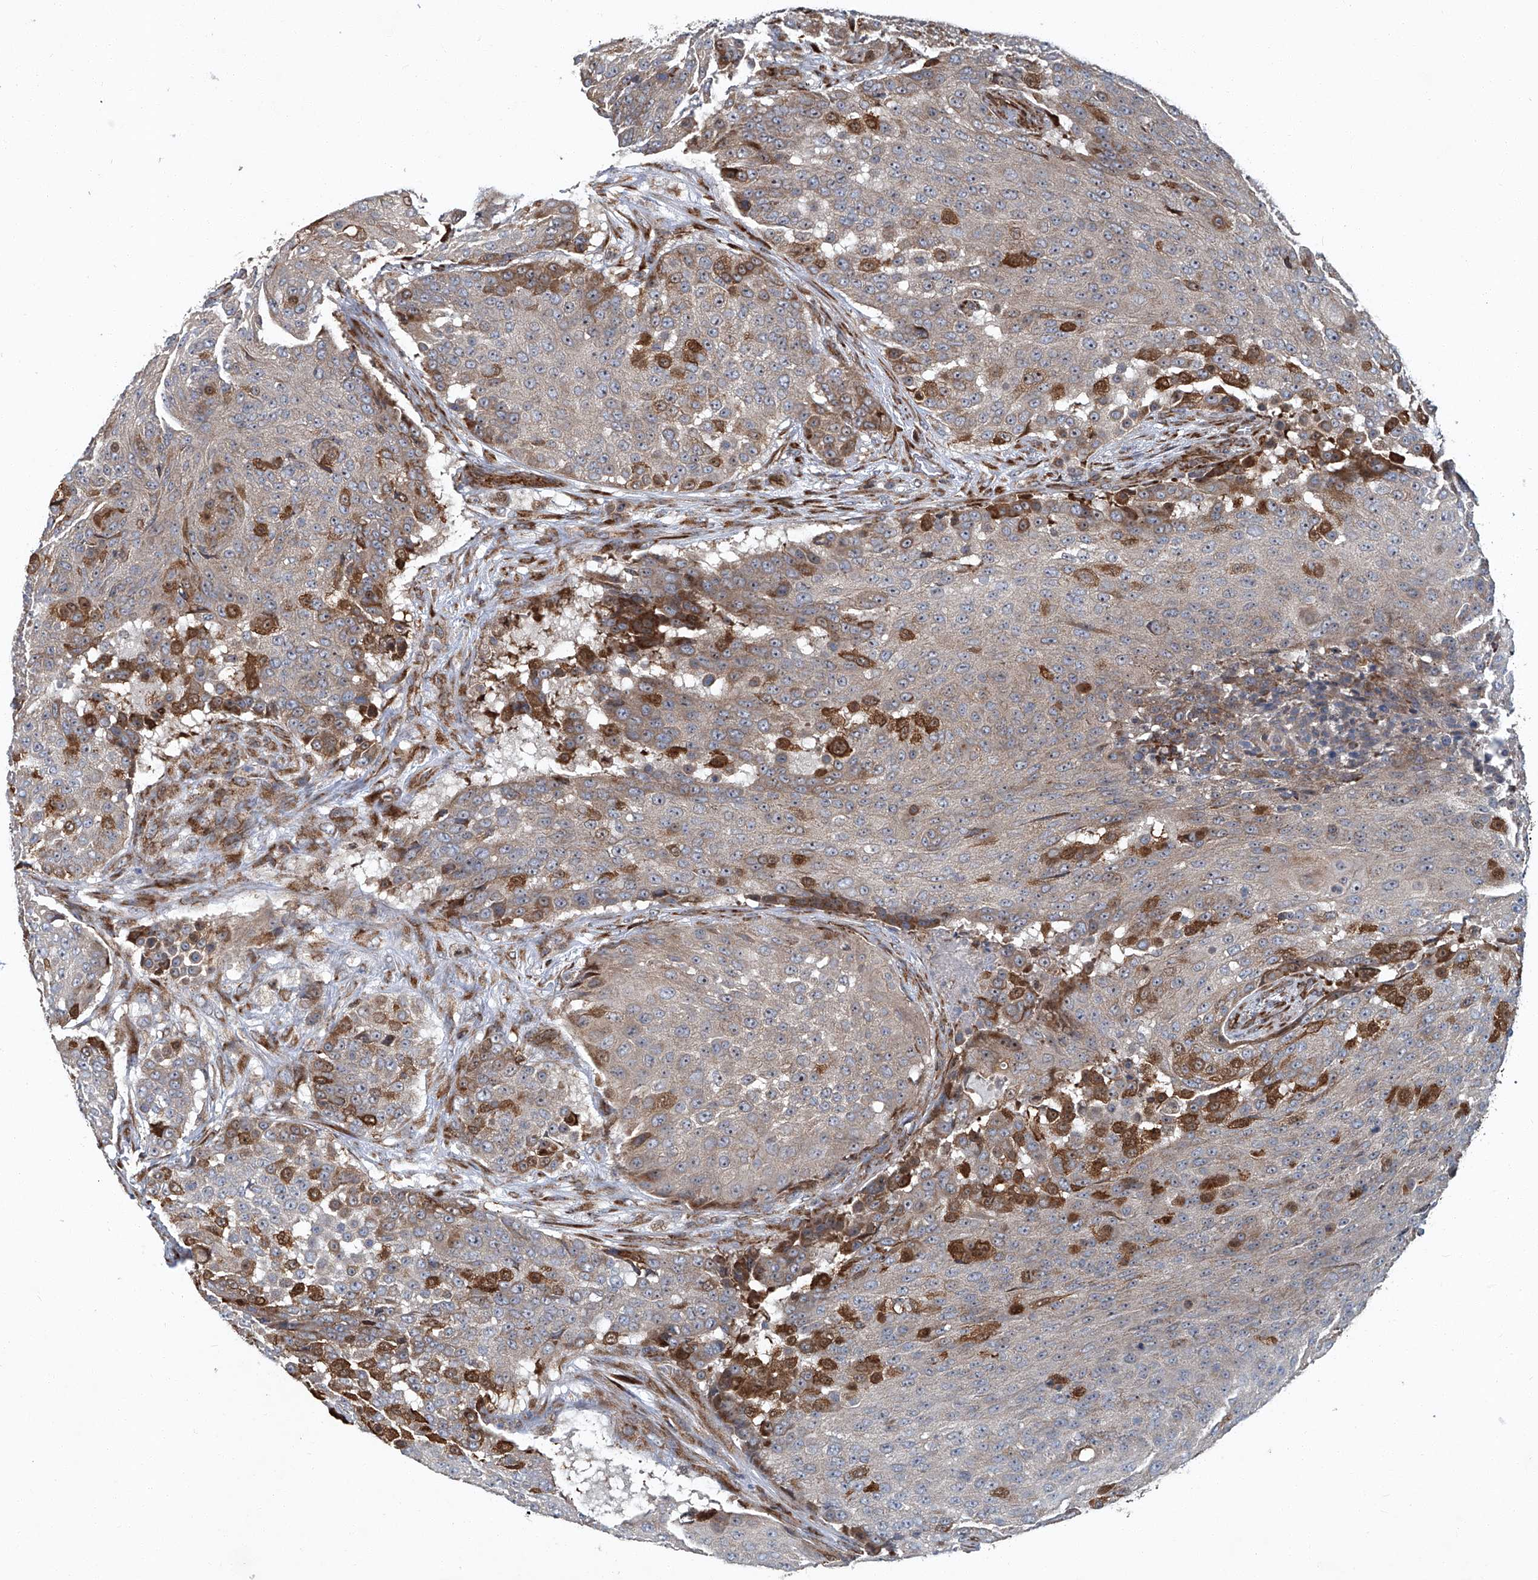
{"staining": {"intensity": "weak", "quantity": "25%-75%", "location": "cytoplasmic/membranous"}, "tissue": "urothelial cancer", "cell_type": "Tumor cells", "image_type": "cancer", "snomed": [{"axis": "morphology", "description": "Urothelial carcinoma, High grade"}, {"axis": "topography", "description": "Urinary bladder"}], "caption": "A brown stain shows weak cytoplasmic/membranous expression of a protein in human urothelial cancer tumor cells. Immunohistochemistry (ihc) stains the protein in brown and the nuclei are stained blue.", "gene": "GPR132", "patient": {"sex": "female", "age": 63}}